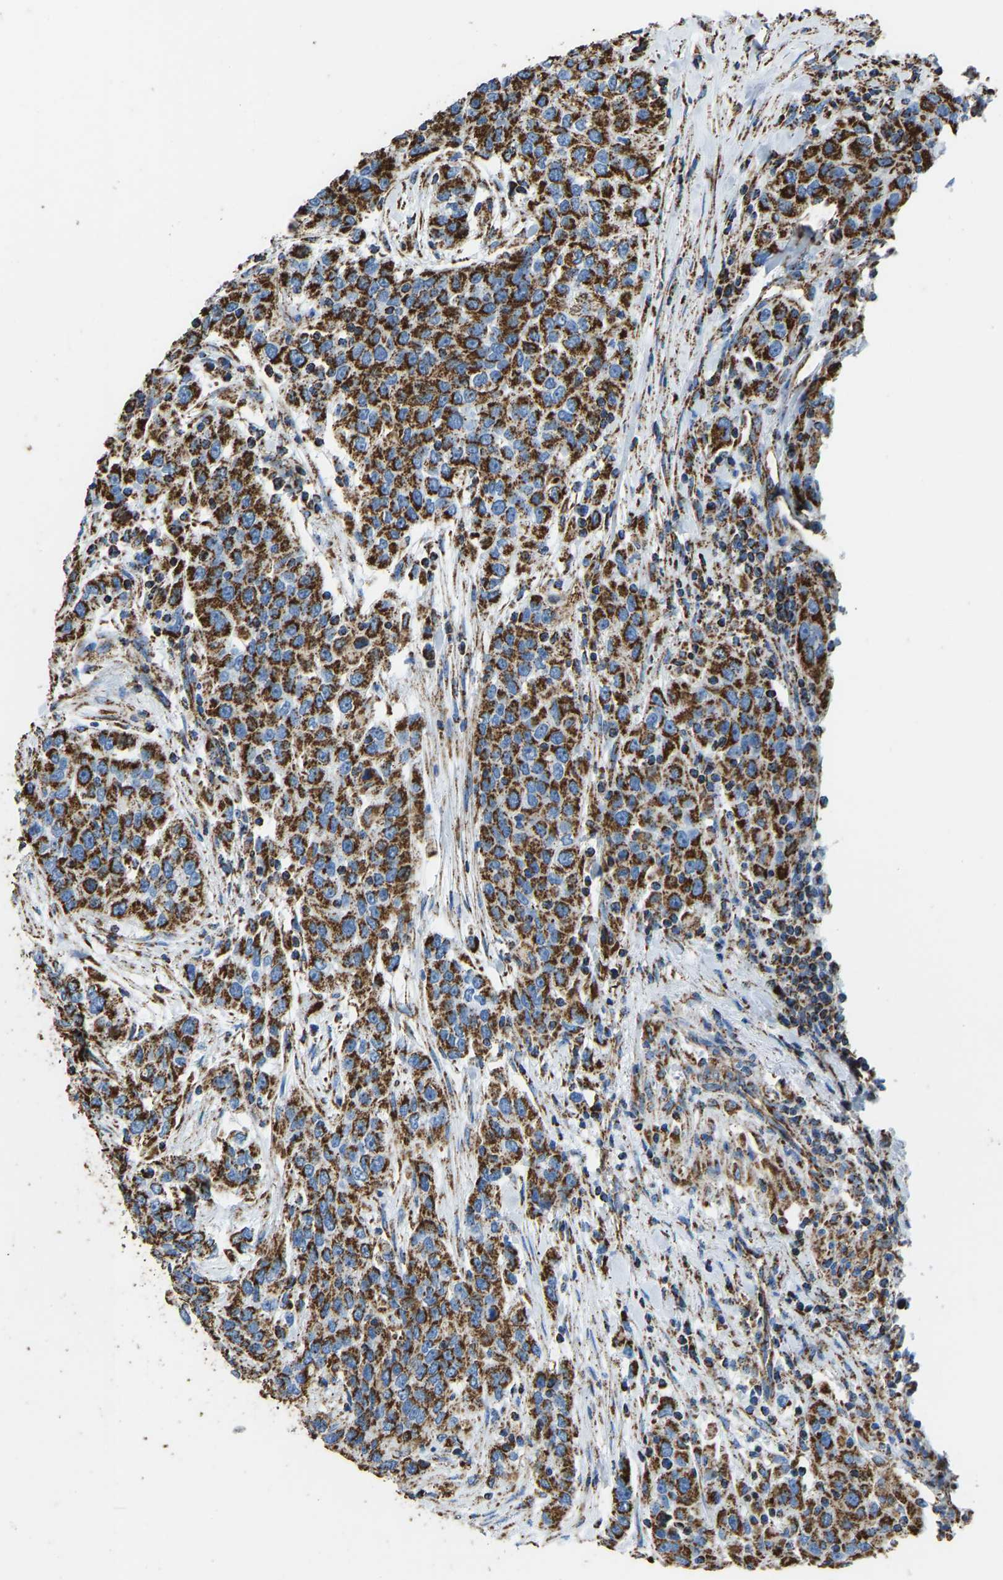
{"staining": {"intensity": "strong", "quantity": ">75%", "location": "cytoplasmic/membranous"}, "tissue": "urothelial cancer", "cell_type": "Tumor cells", "image_type": "cancer", "snomed": [{"axis": "morphology", "description": "Urothelial carcinoma, High grade"}, {"axis": "topography", "description": "Urinary bladder"}], "caption": "Human high-grade urothelial carcinoma stained with a brown dye demonstrates strong cytoplasmic/membranous positive positivity in approximately >75% of tumor cells.", "gene": "IRX6", "patient": {"sex": "female", "age": 80}}